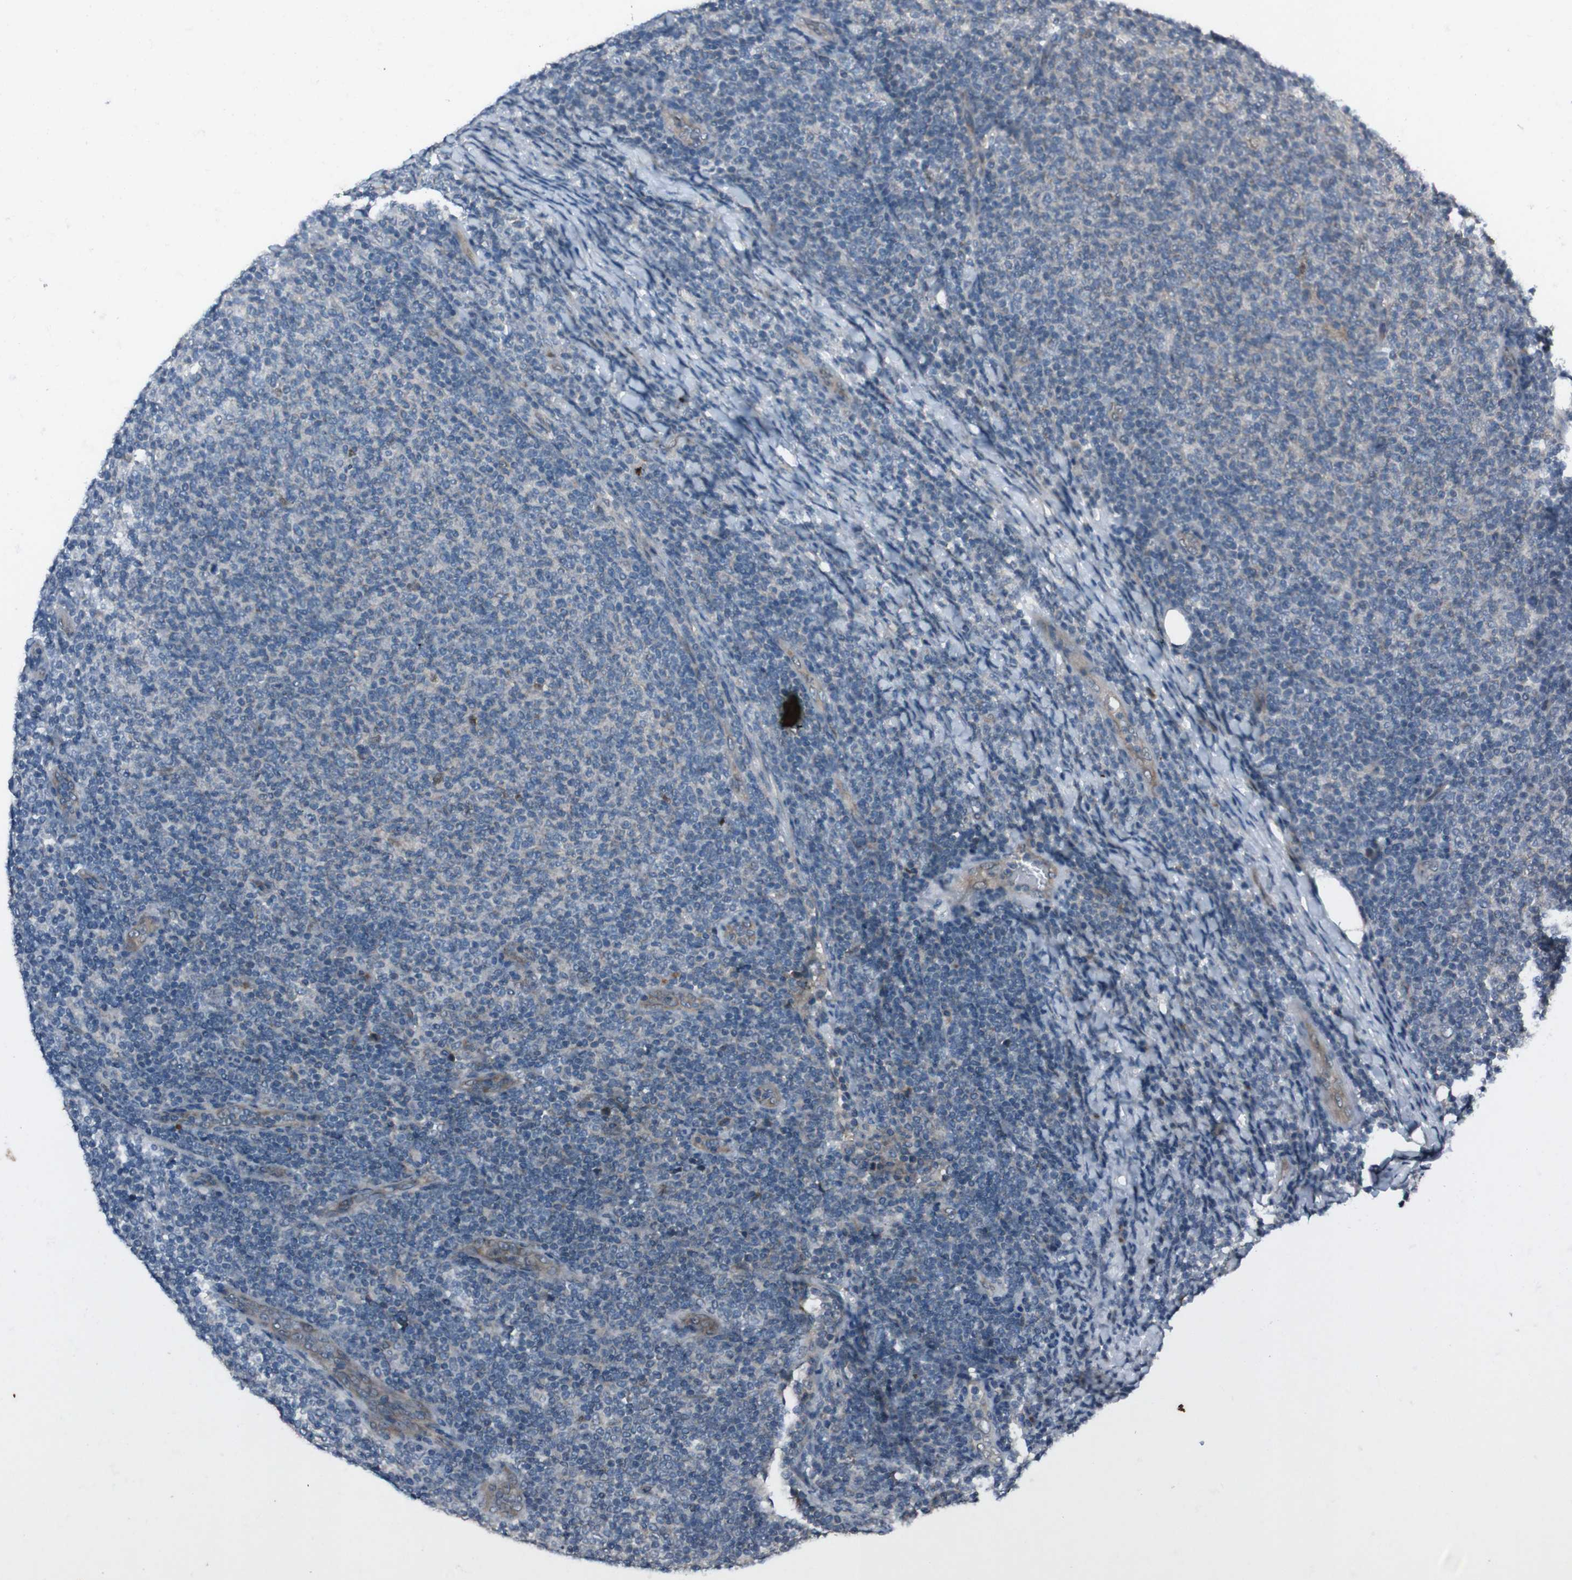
{"staining": {"intensity": "negative", "quantity": "none", "location": "none"}, "tissue": "lymphoma", "cell_type": "Tumor cells", "image_type": "cancer", "snomed": [{"axis": "morphology", "description": "Malignant lymphoma, non-Hodgkin's type, Low grade"}, {"axis": "topography", "description": "Lymph node"}], "caption": "Immunohistochemistry (IHC) photomicrograph of neoplastic tissue: human low-grade malignant lymphoma, non-Hodgkin's type stained with DAB (3,3'-diaminobenzidine) reveals no significant protein staining in tumor cells.", "gene": "EFNA5", "patient": {"sex": "male", "age": 66}}